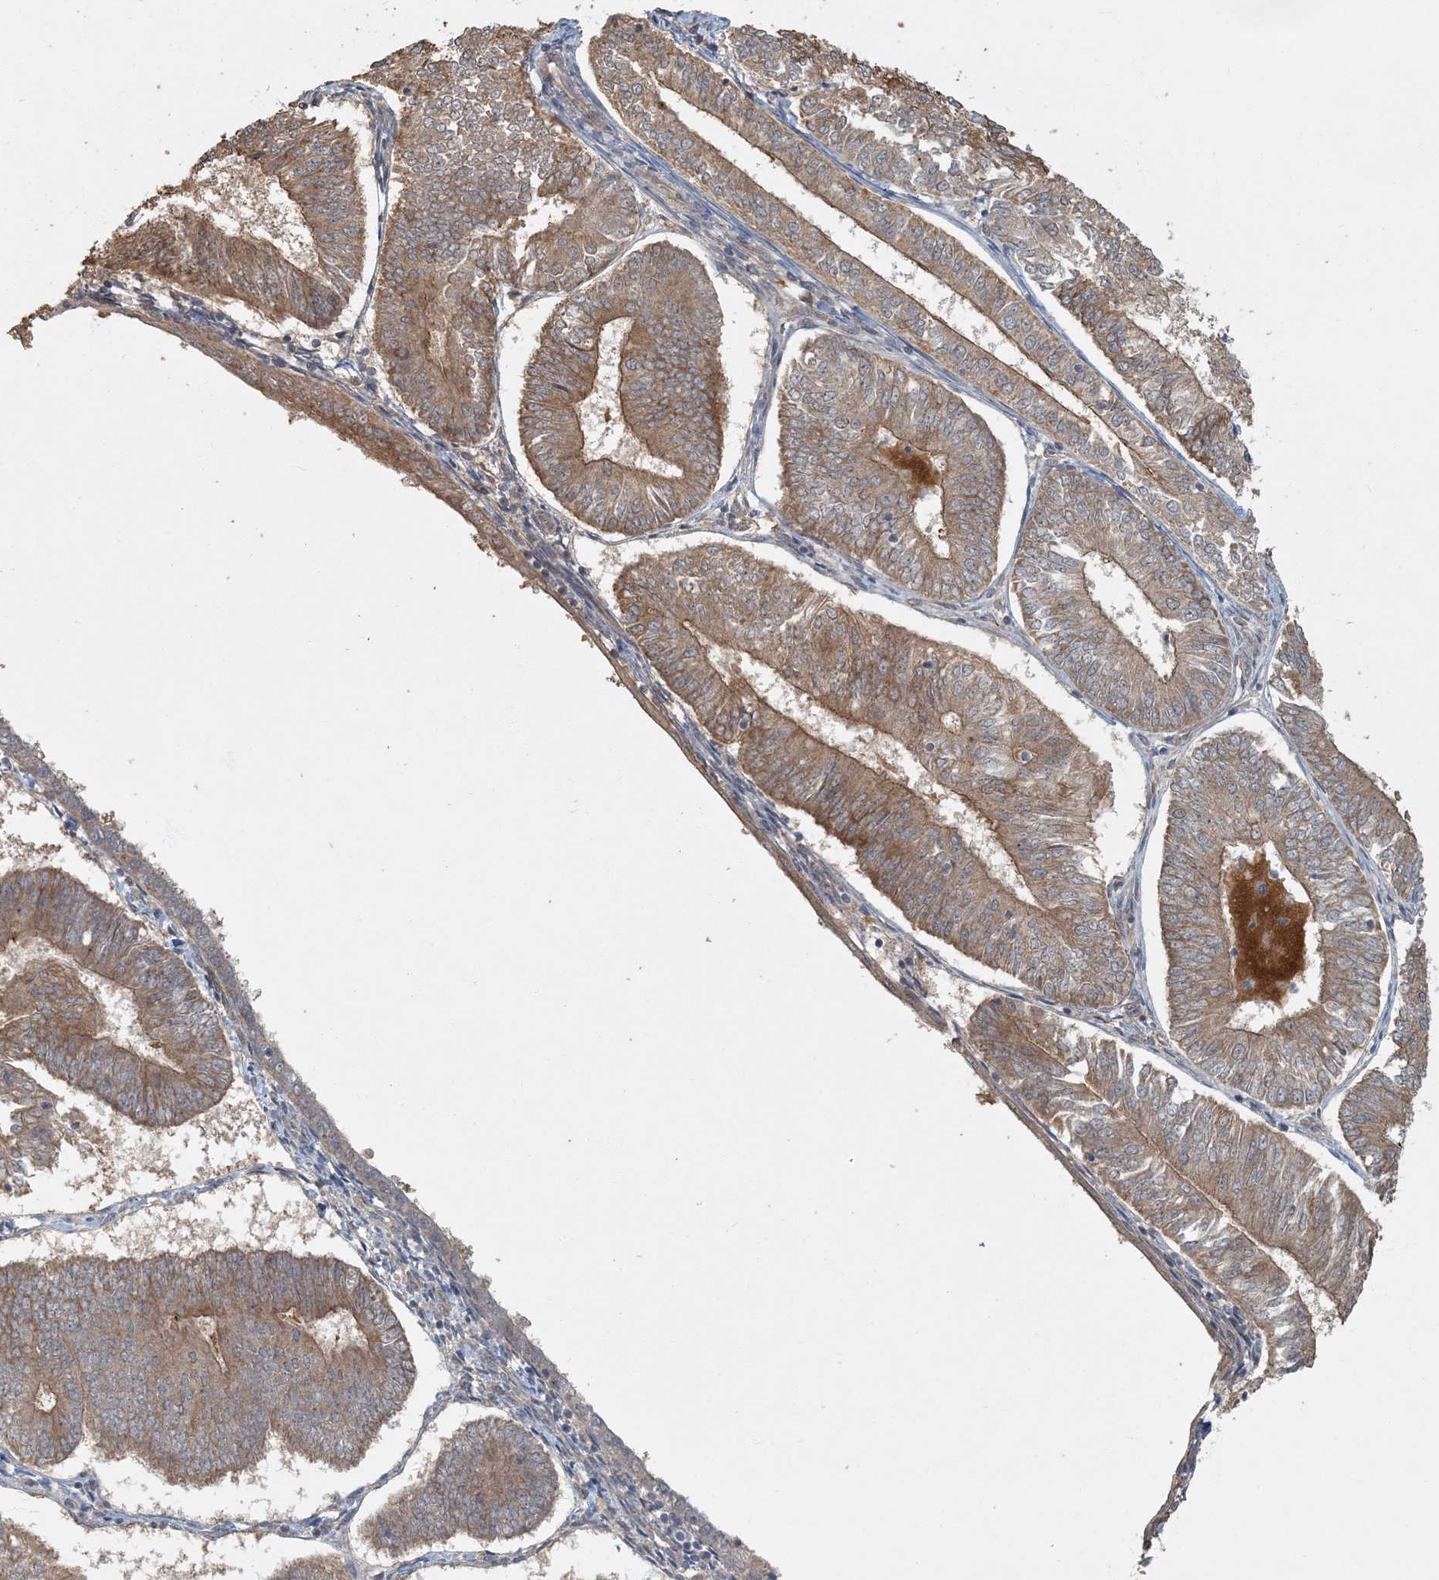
{"staining": {"intensity": "moderate", "quantity": ">75%", "location": "cytoplasmic/membranous"}, "tissue": "endometrial cancer", "cell_type": "Tumor cells", "image_type": "cancer", "snomed": [{"axis": "morphology", "description": "Adenocarcinoma, NOS"}, {"axis": "topography", "description": "Endometrium"}], "caption": "Human endometrial cancer stained with a protein marker exhibits moderate staining in tumor cells.", "gene": "AK9", "patient": {"sex": "female", "age": 58}}